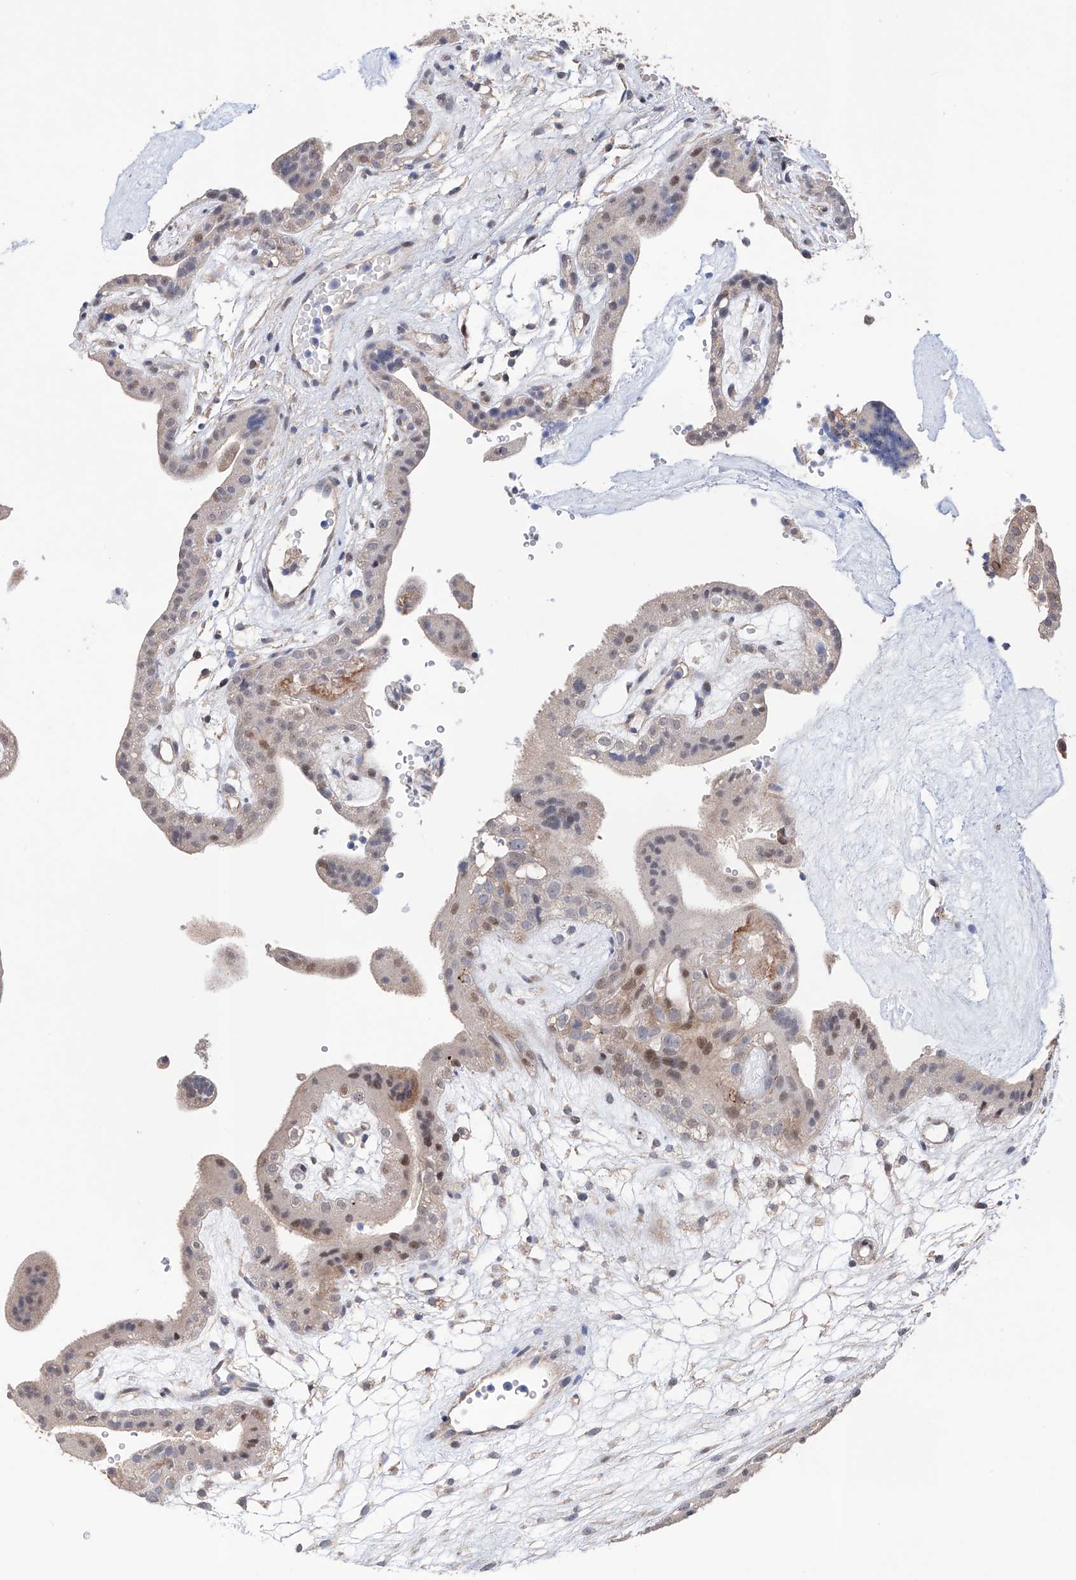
{"staining": {"intensity": "moderate", "quantity": ">75%", "location": "cytoplasmic/membranous"}, "tissue": "placenta", "cell_type": "Decidual cells", "image_type": "normal", "snomed": [{"axis": "morphology", "description": "Normal tissue, NOS"}, {"axis": "topography", "description": "Placenta"}], "caption": "Brown immunohistochemical staining in normal placenta displays moderate cytoplasmic/membranous positivity in approximately >75% of decidual cells.", "gene": "AFG1L", "patient": {"sex": "female", "age": 18}}